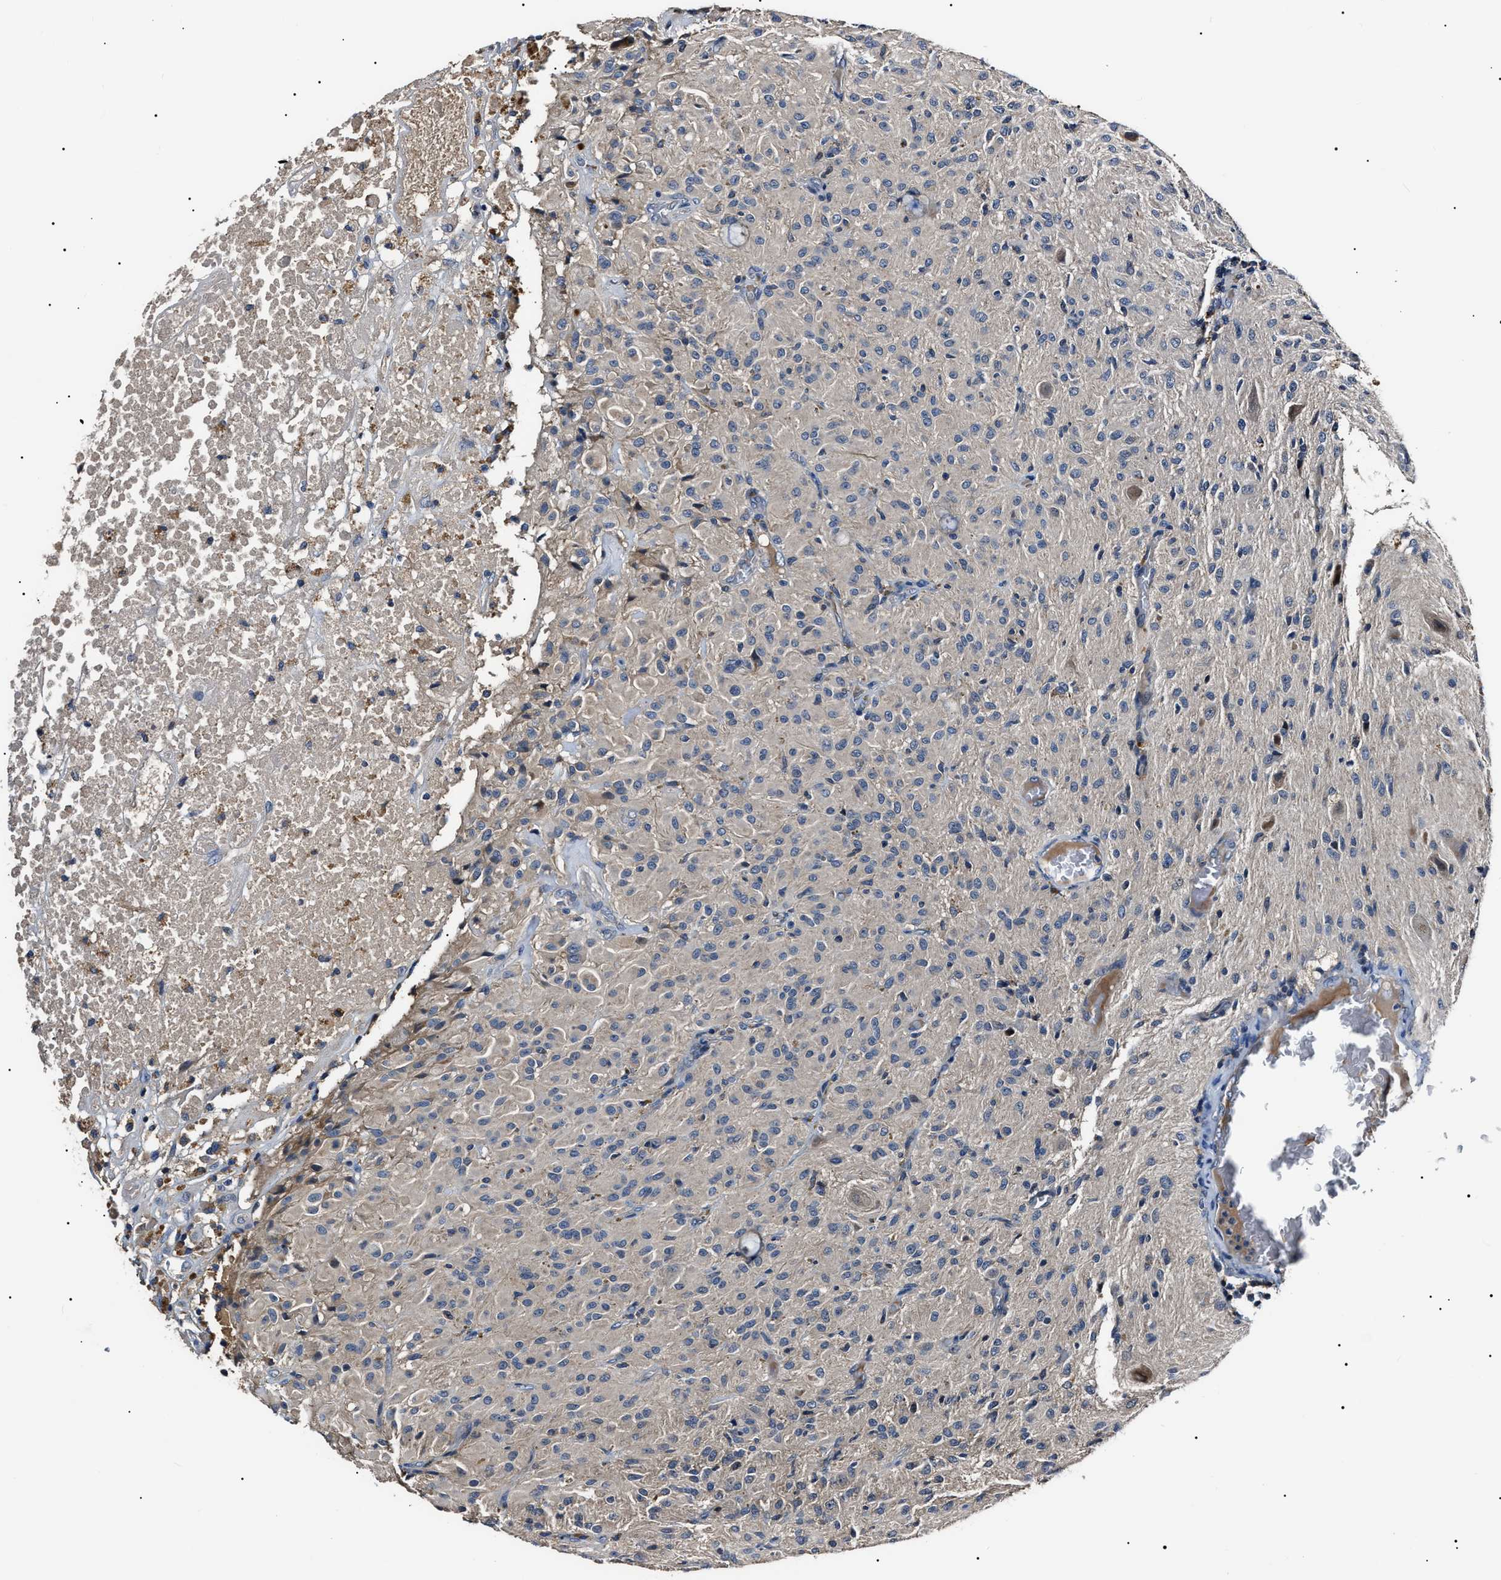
{"staining": {"intensity": "negative", "quantity": "none", "location": "none"}, "tissue": "glioma", "cell_type": "Tumor cells", "image_type": "cancer", "snomed": [{"axis": "morphology", "description": "Glioma, malignant, High grade"}, {"axis": "topography", "description": "Brain"}], "caption": "Immunohistochemical staining of human glioma displays no significant staining in tumor cells. (Stains: DAB (3,3'-diaminobenzidine) immunohistochemistry (IHC) with hematoxylin counter stain, Microscopy: brightfield microscopy at high magnification).", "gene": "IFT81", "patient": {"sex": "female", "age": 59}}